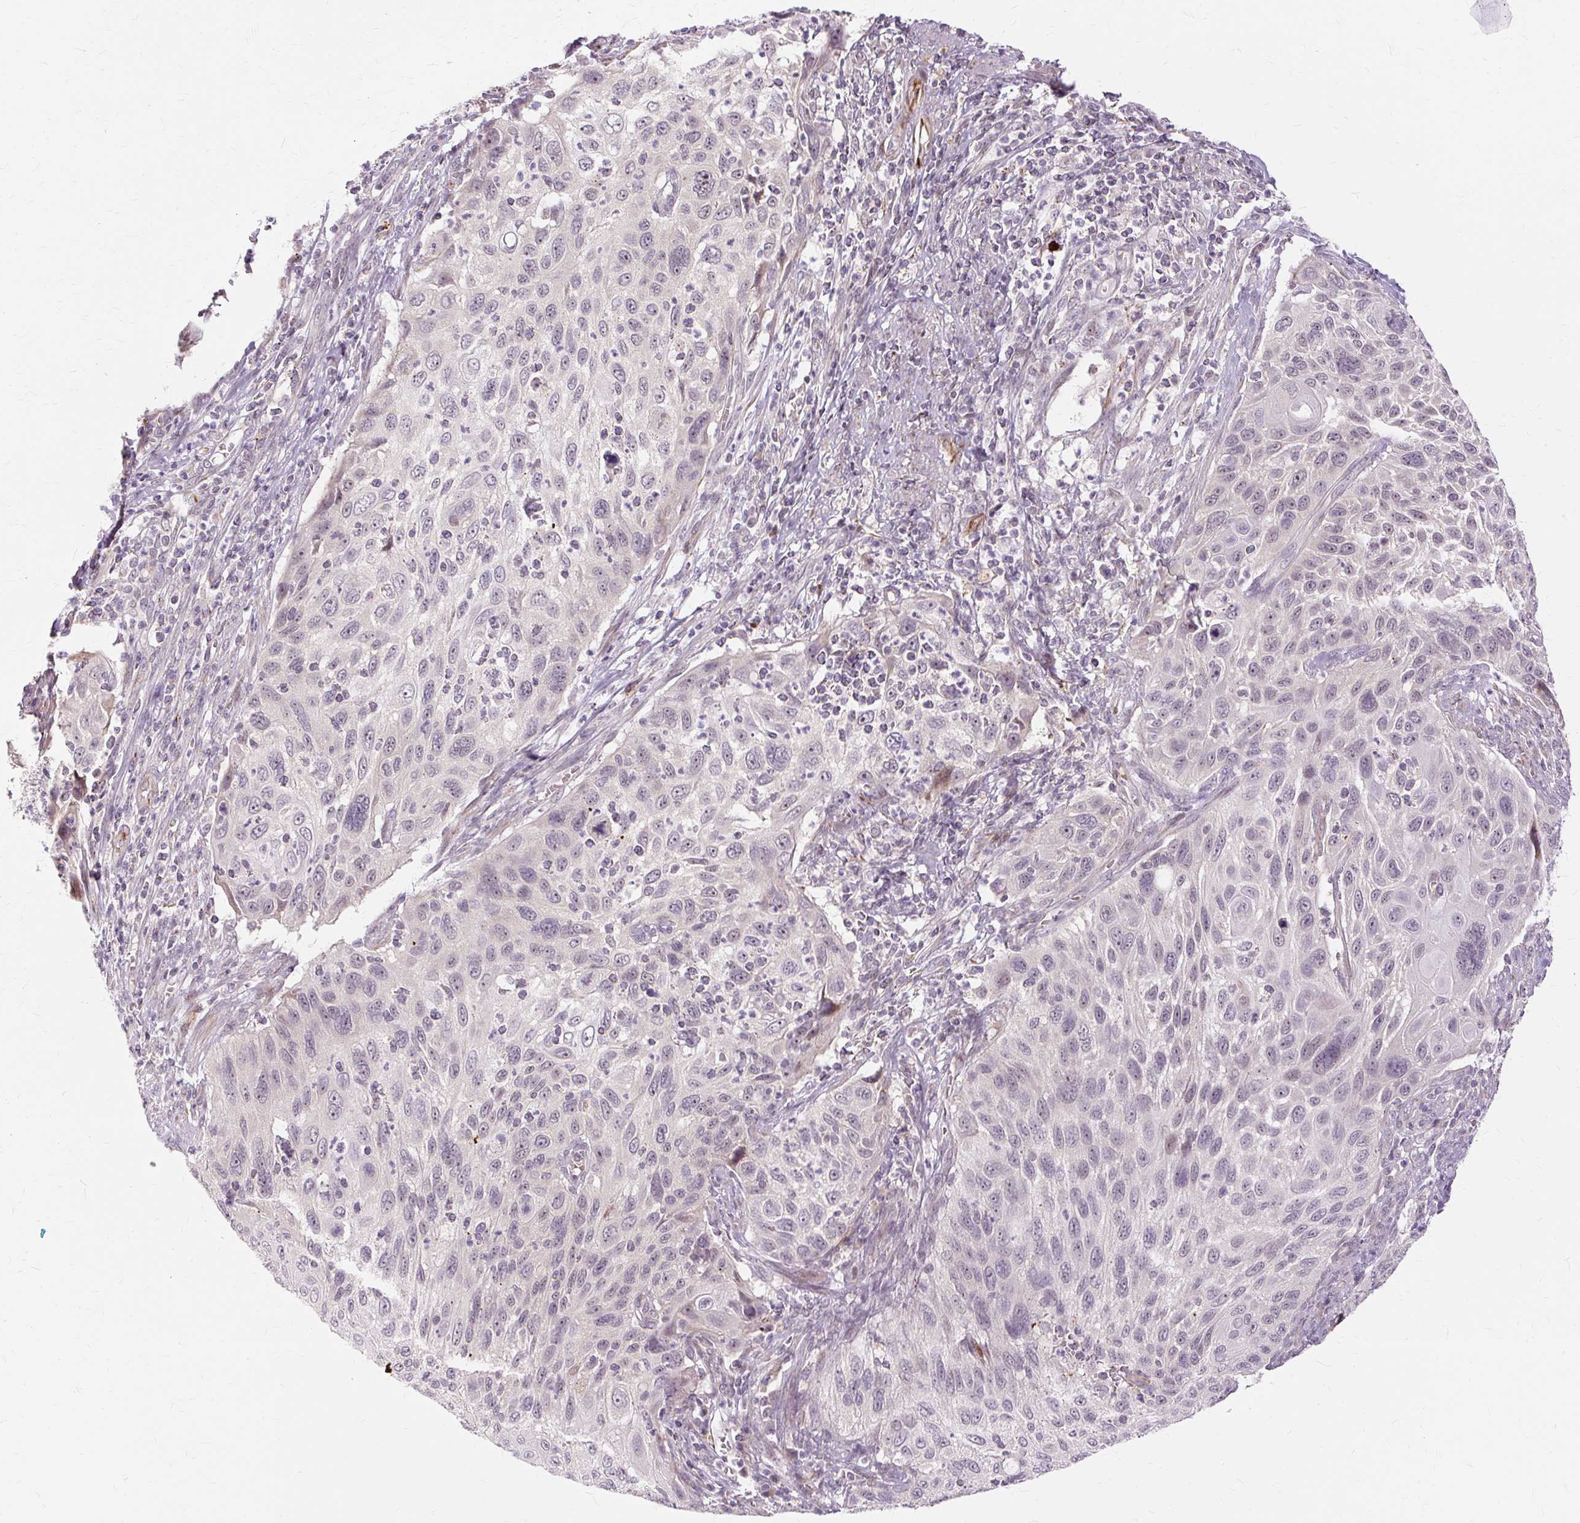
{"staining": {"intensity": "weak", "quantity": "<25%", "location": "nuclear"}, "tissue": "cervical cancer", "cell_type": "Tumor cells", "image_type": "cancer", "snomed": [{"axis": "morphology", "description": "Squamous cell carcinoma, NOS"}, {"axis": "topography", "description": "Cervix"}], "caption": "This photomicrograph is of cervical cancer (squamous cell carcinoma) stained with immunohistochemistry to label a protein in brown with the nuclei are counter-stained blue. There is no positivity in tumor cells.", "gene": "MMACHC", "patient": {"sex": "female", "age": 70}}